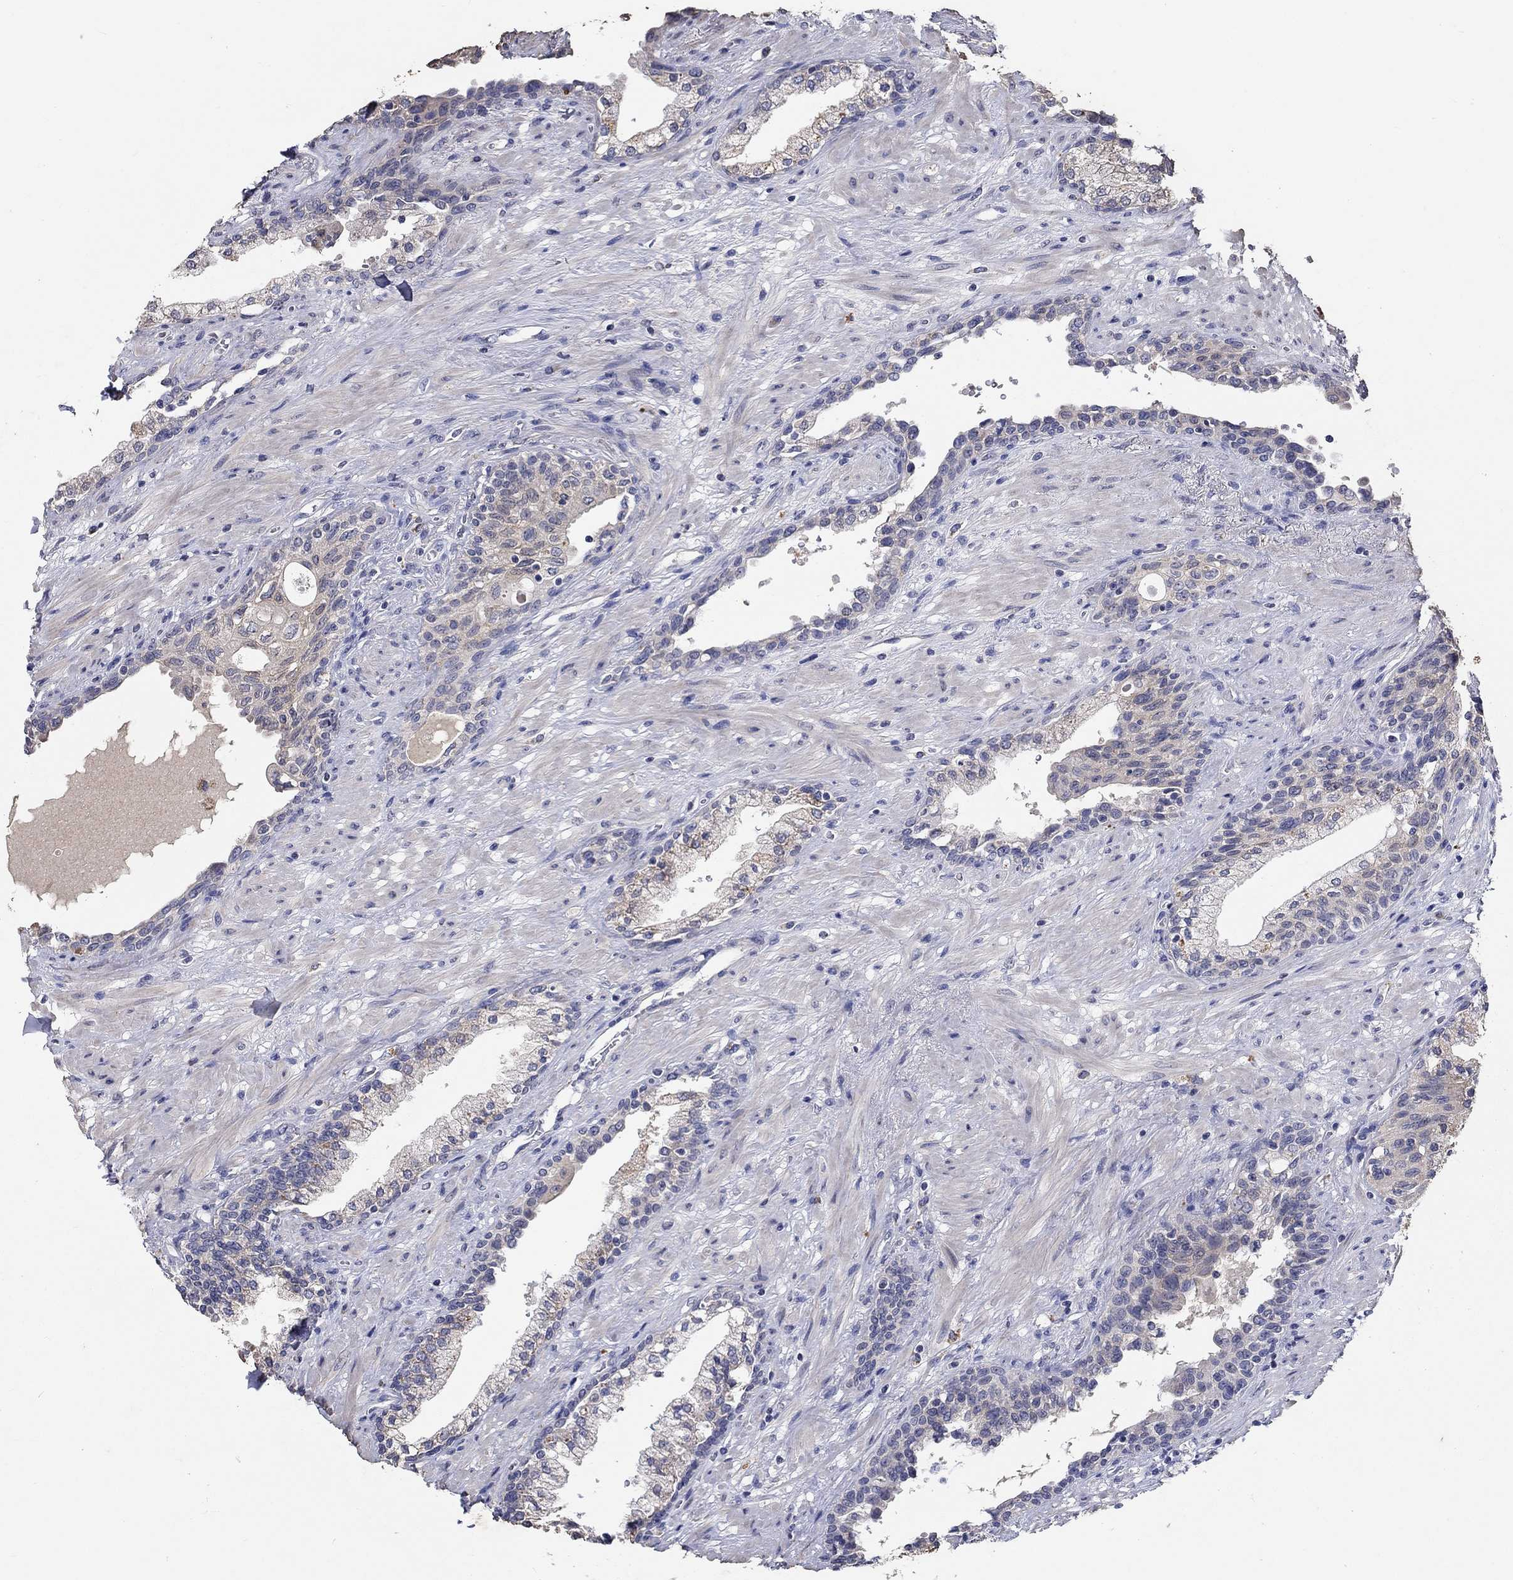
{"staining": {"intensity": "negative", "quantity": "none", "location": "none"}, "tissue": "prostate", "cell_type": "Glandular cells", "image_type": "normal", "snomed": [{"axis": "morphology", "description": "Normal tissue, NOS"}, {"axis": "topography", "description": "Prostate"}], "caption": "DAB (3,3'-diaminobenzidine) immunohistochemical staining of unremarkable human prostate shows no significant staining in glandular cells.", "gene": "PROZ", "patient": {"sex": "male", "age": 63}}